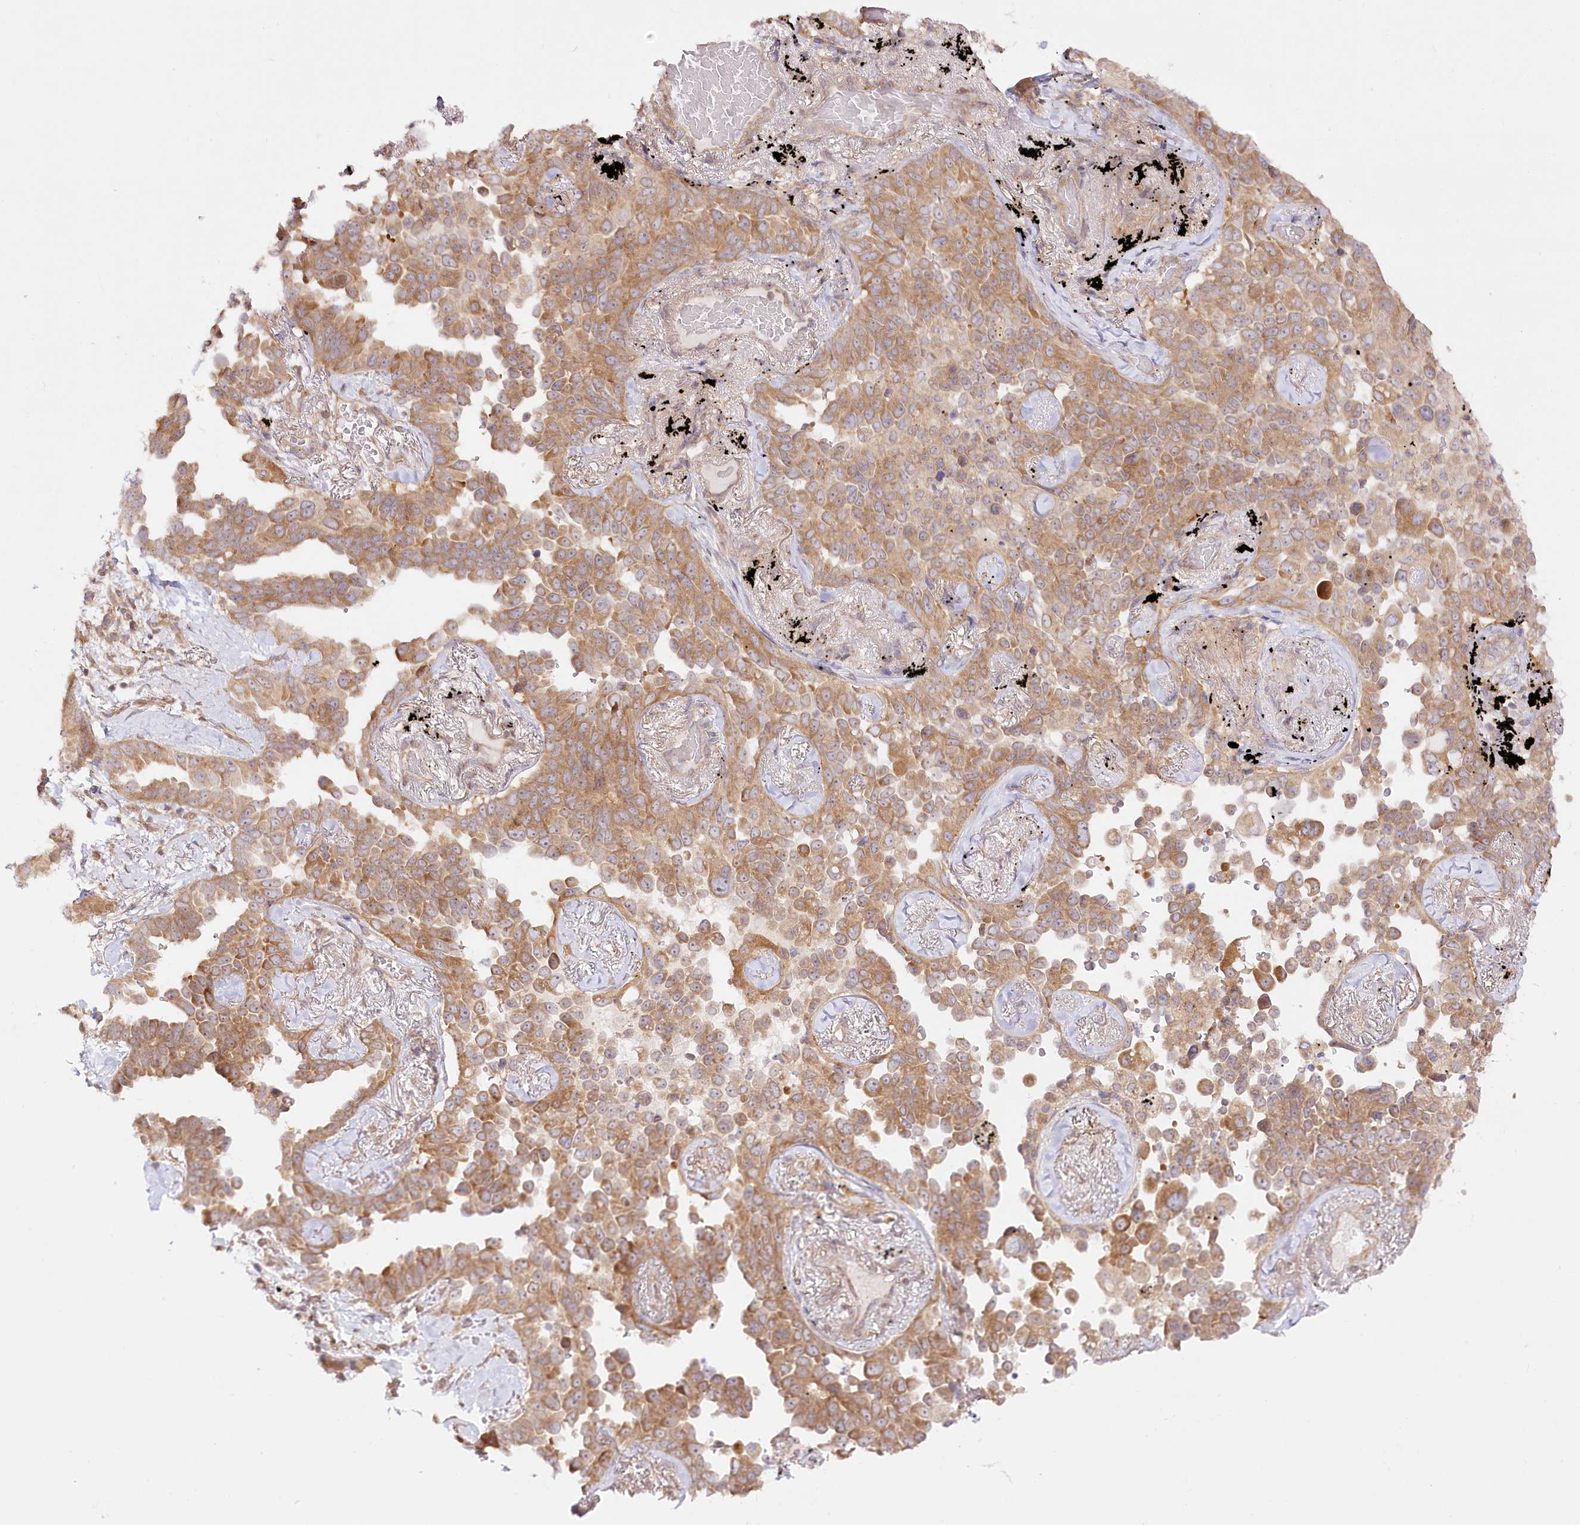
{"staining": {"intensity": "moderate", "quantity": ">75%", "location": "cytoplasmic/membranous"}, "tissue": "lung cancer", "cell_type": "Tumor cells", "image_type": "cancer", "snomed": [{"axis": "morphology", "description": "Adenocarcinoma, NOS"}, {"axis": "topography", "description": "Lung"}], "caption": "IHC image of adenocarcinoma (lung) stained for a protein (brown), which exhibits medium levels of moderate cytoplasmic/membranous positivity in approximately >75% of tumor cells.", "gene": "INPP4B", "patient": {"sex": "female", "age": 67}}